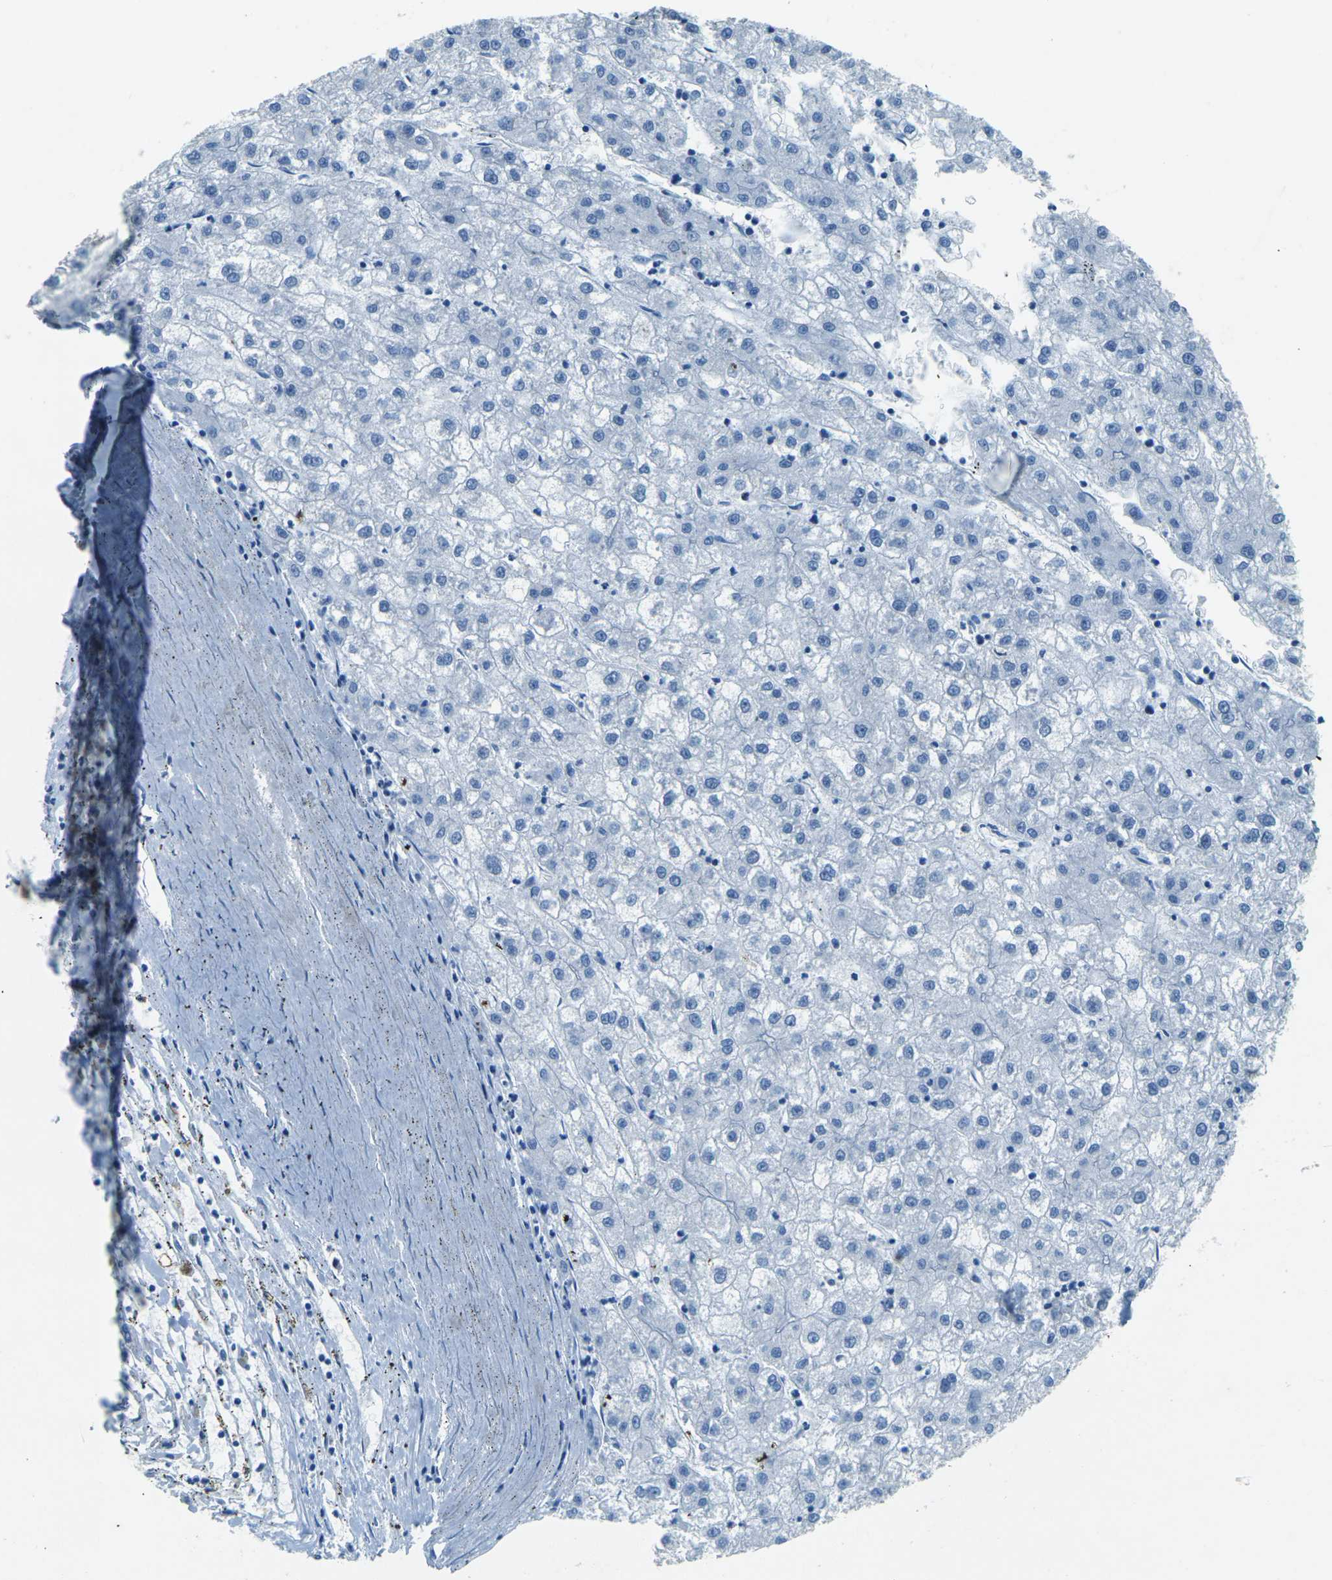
{"staining": {"intensity": "negative", "quantity": "none", "location": "none"}, "tissue": "liver cancer", "cell_type": "Tumor cells", "image_type": "cancer", "snomed": [{"axis": "morphology", "description": "Carcinoma, Hepatocellular, NOS"}, {"axis": "topography", "description": "Liver"}], "caption": "Immunohistochemical staining of liver hepatocellular carcinoma demonstrates no significant positivity in tumor cells.", "gene": "SORT1", "patient": {"sex": "male", "age": 72}}